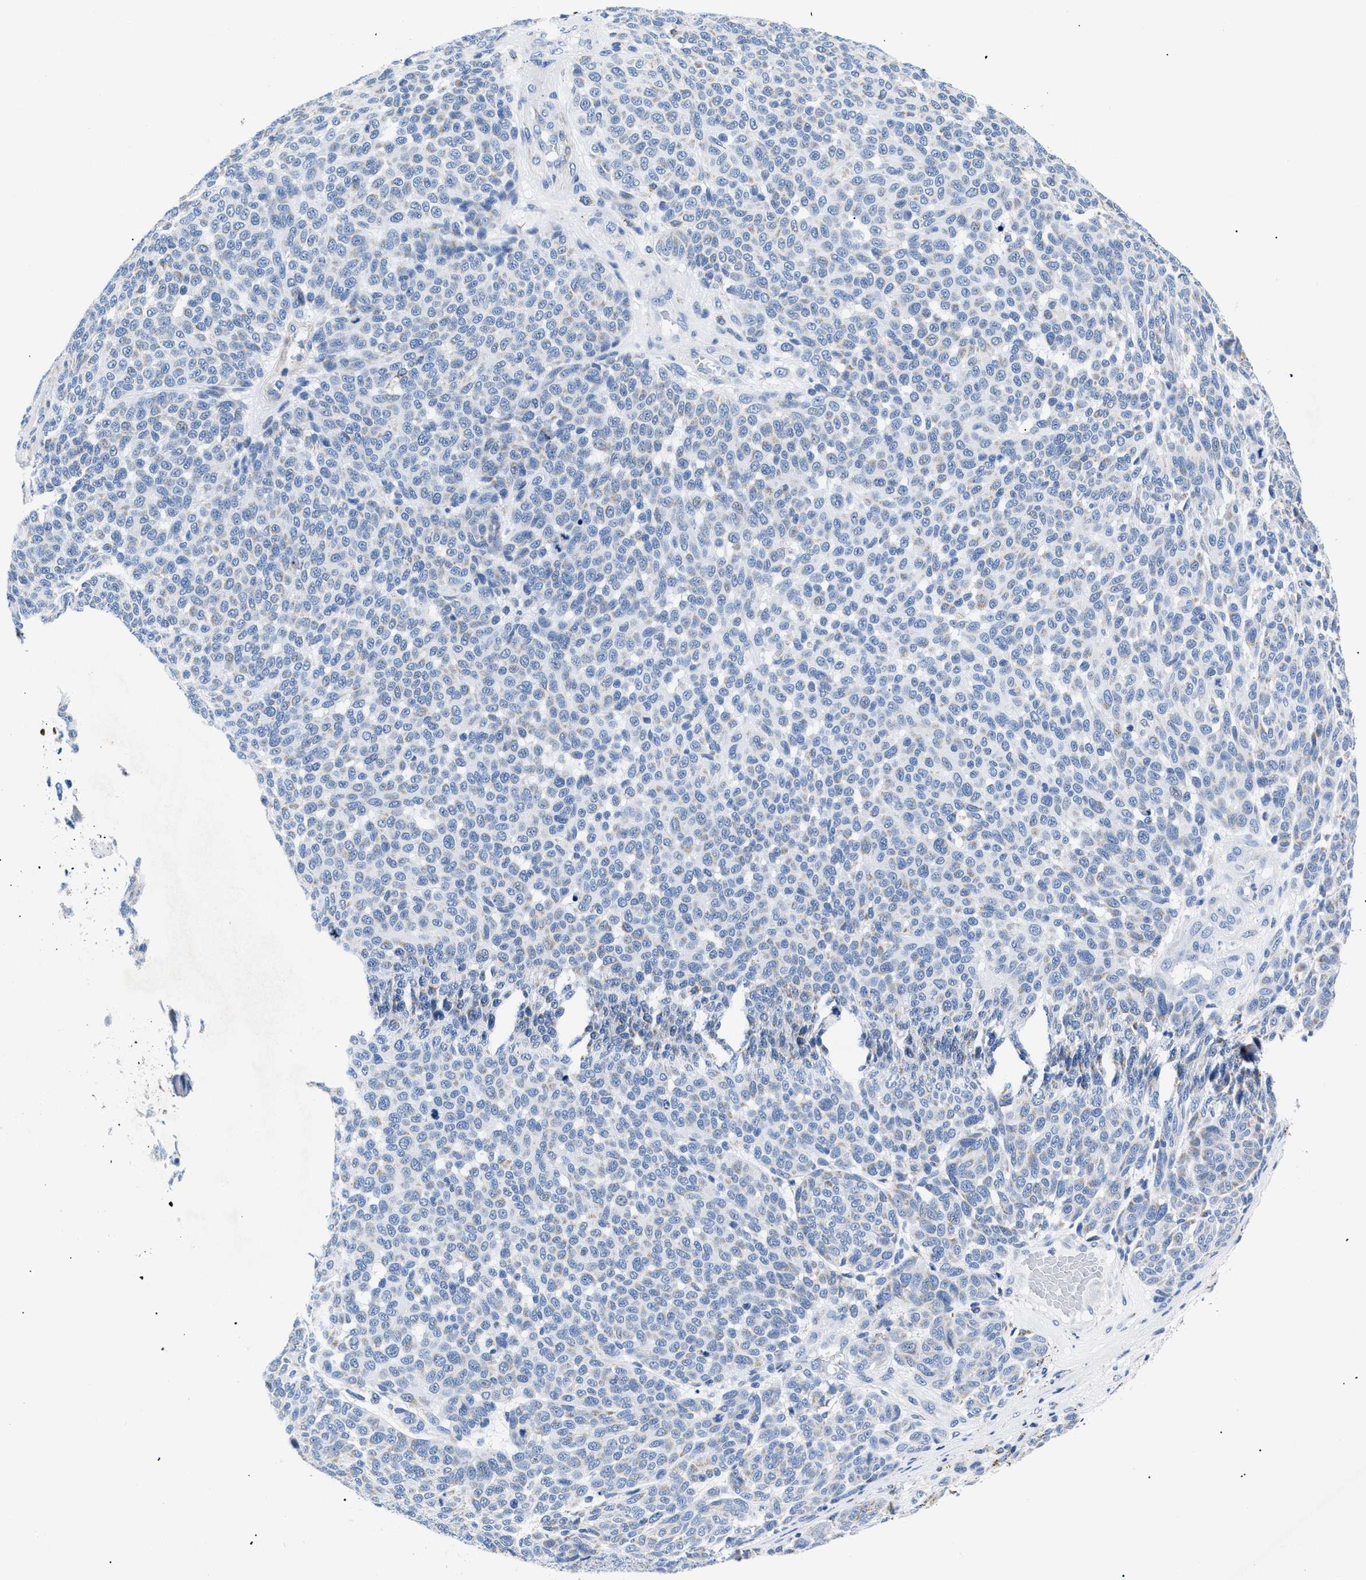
{"staining": {"intensity": "negative", "quantity": "none", "location": "none"}, "tissue": "melanoma", "cell_type": "Tumor cells", "image_type": "cancer", "snomed": [{"axis": "morphology", "description": "Malignant melanoma, NOS"}, {"axis": "topography", "description": "Skin"}], "caption": "Immunohistochemistry histopathology image of human melanoma stained for a protein (brown), which reveals no staining in tumor cells. (DAB IHC, high magnification).", "gene": "GPR149", "patient": {"sex": "male", "age": 59}}